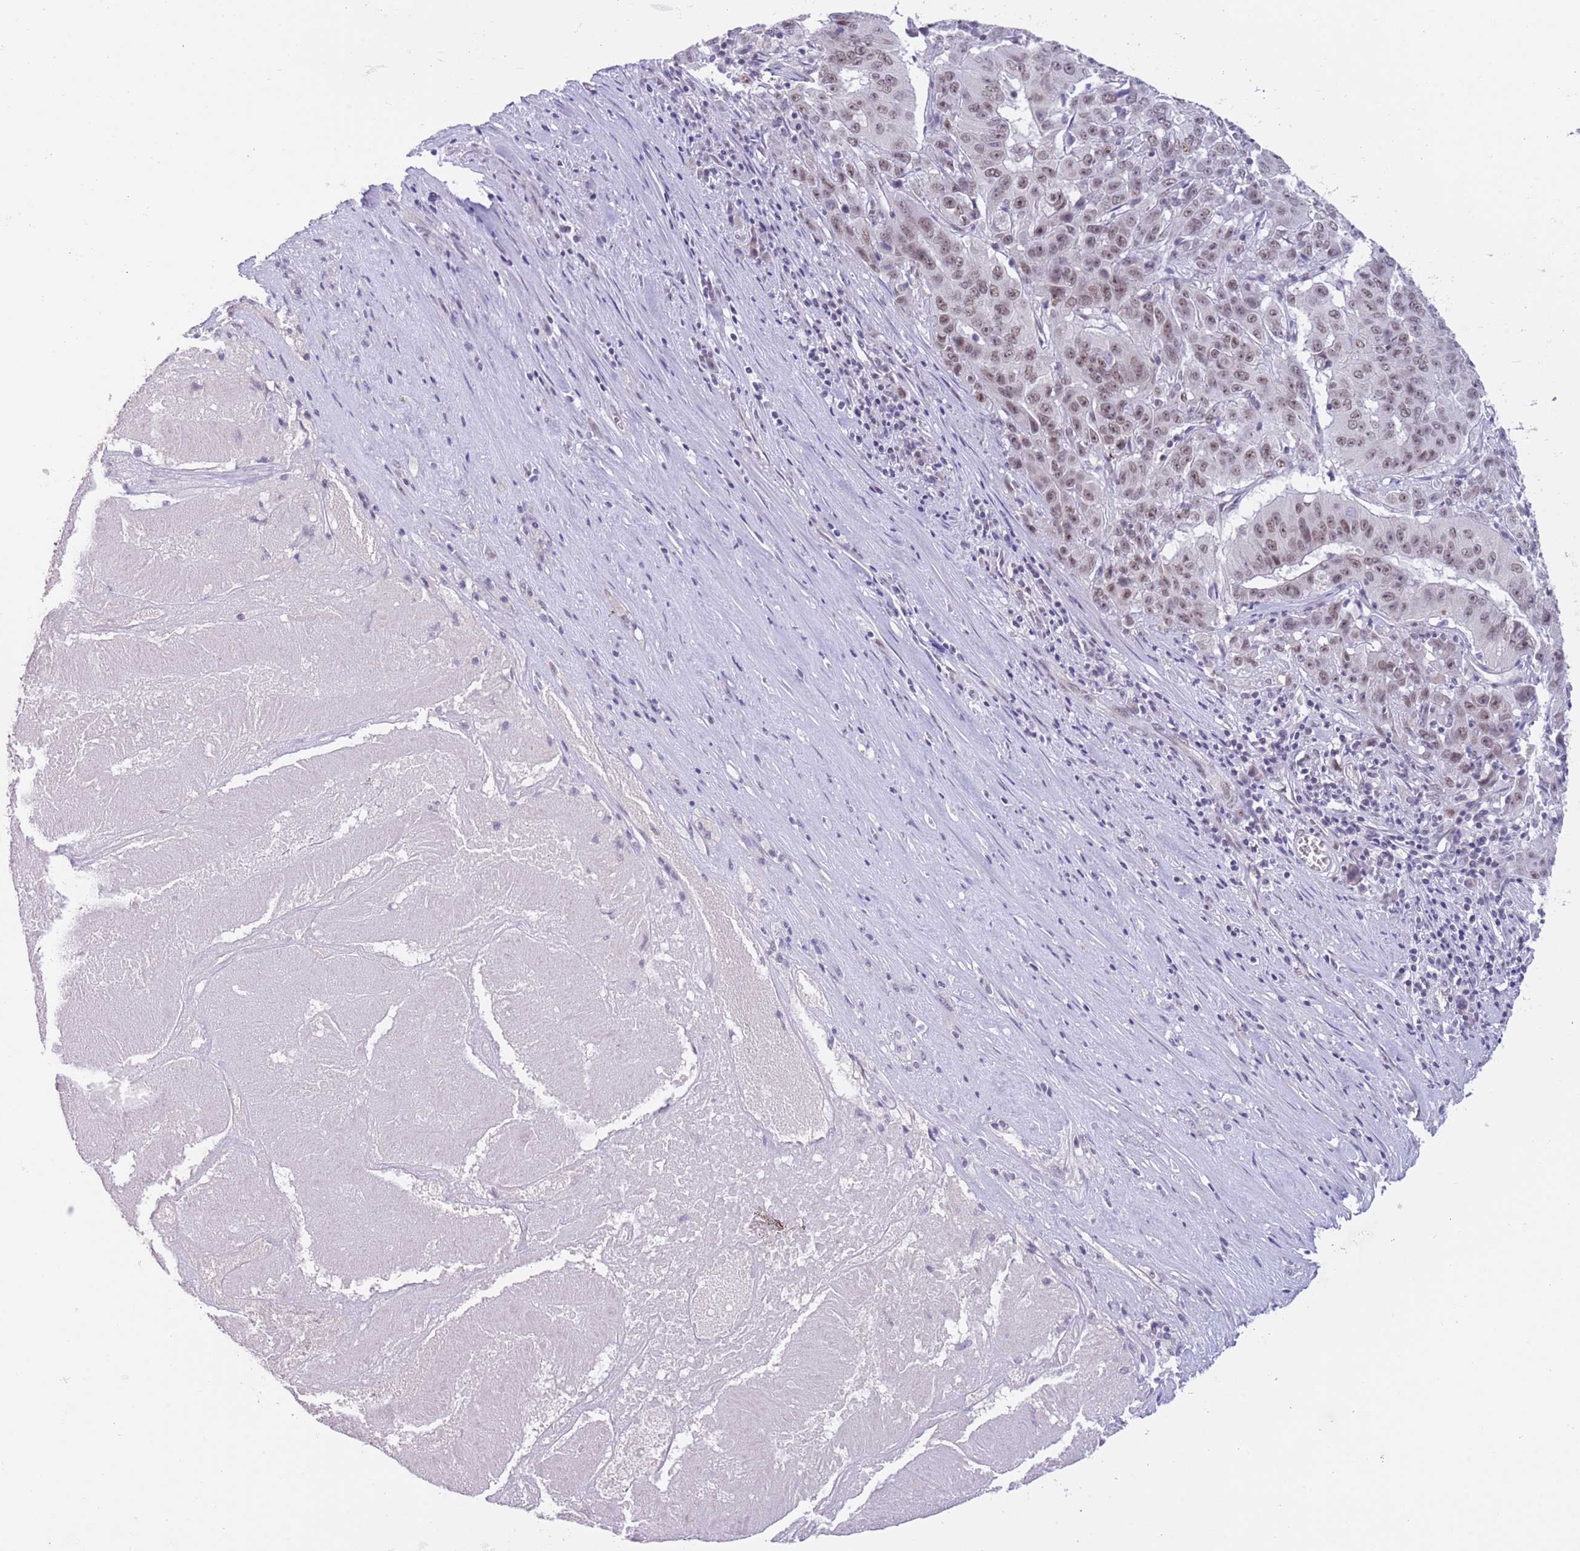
{"staining": {"intensity": "weak", "quantity": ">75%", "location": "nuclear"}, "tissue": "pancreatic cancer", "cell_type": "Tumor cells", "image_type": "cancer", "snomed": [{"axis": "morphology", "description": "Adenocarcinoma, NOS"}, {"axis": "topography", "description": "Pancreas"}], "caption": "Weak nuclear protein expression is present in approximately >75% of tumor cells in pancreatic adenocarcinoma.", "gene": "RFX1", "patient": {"sex": "male", "age": 63}}